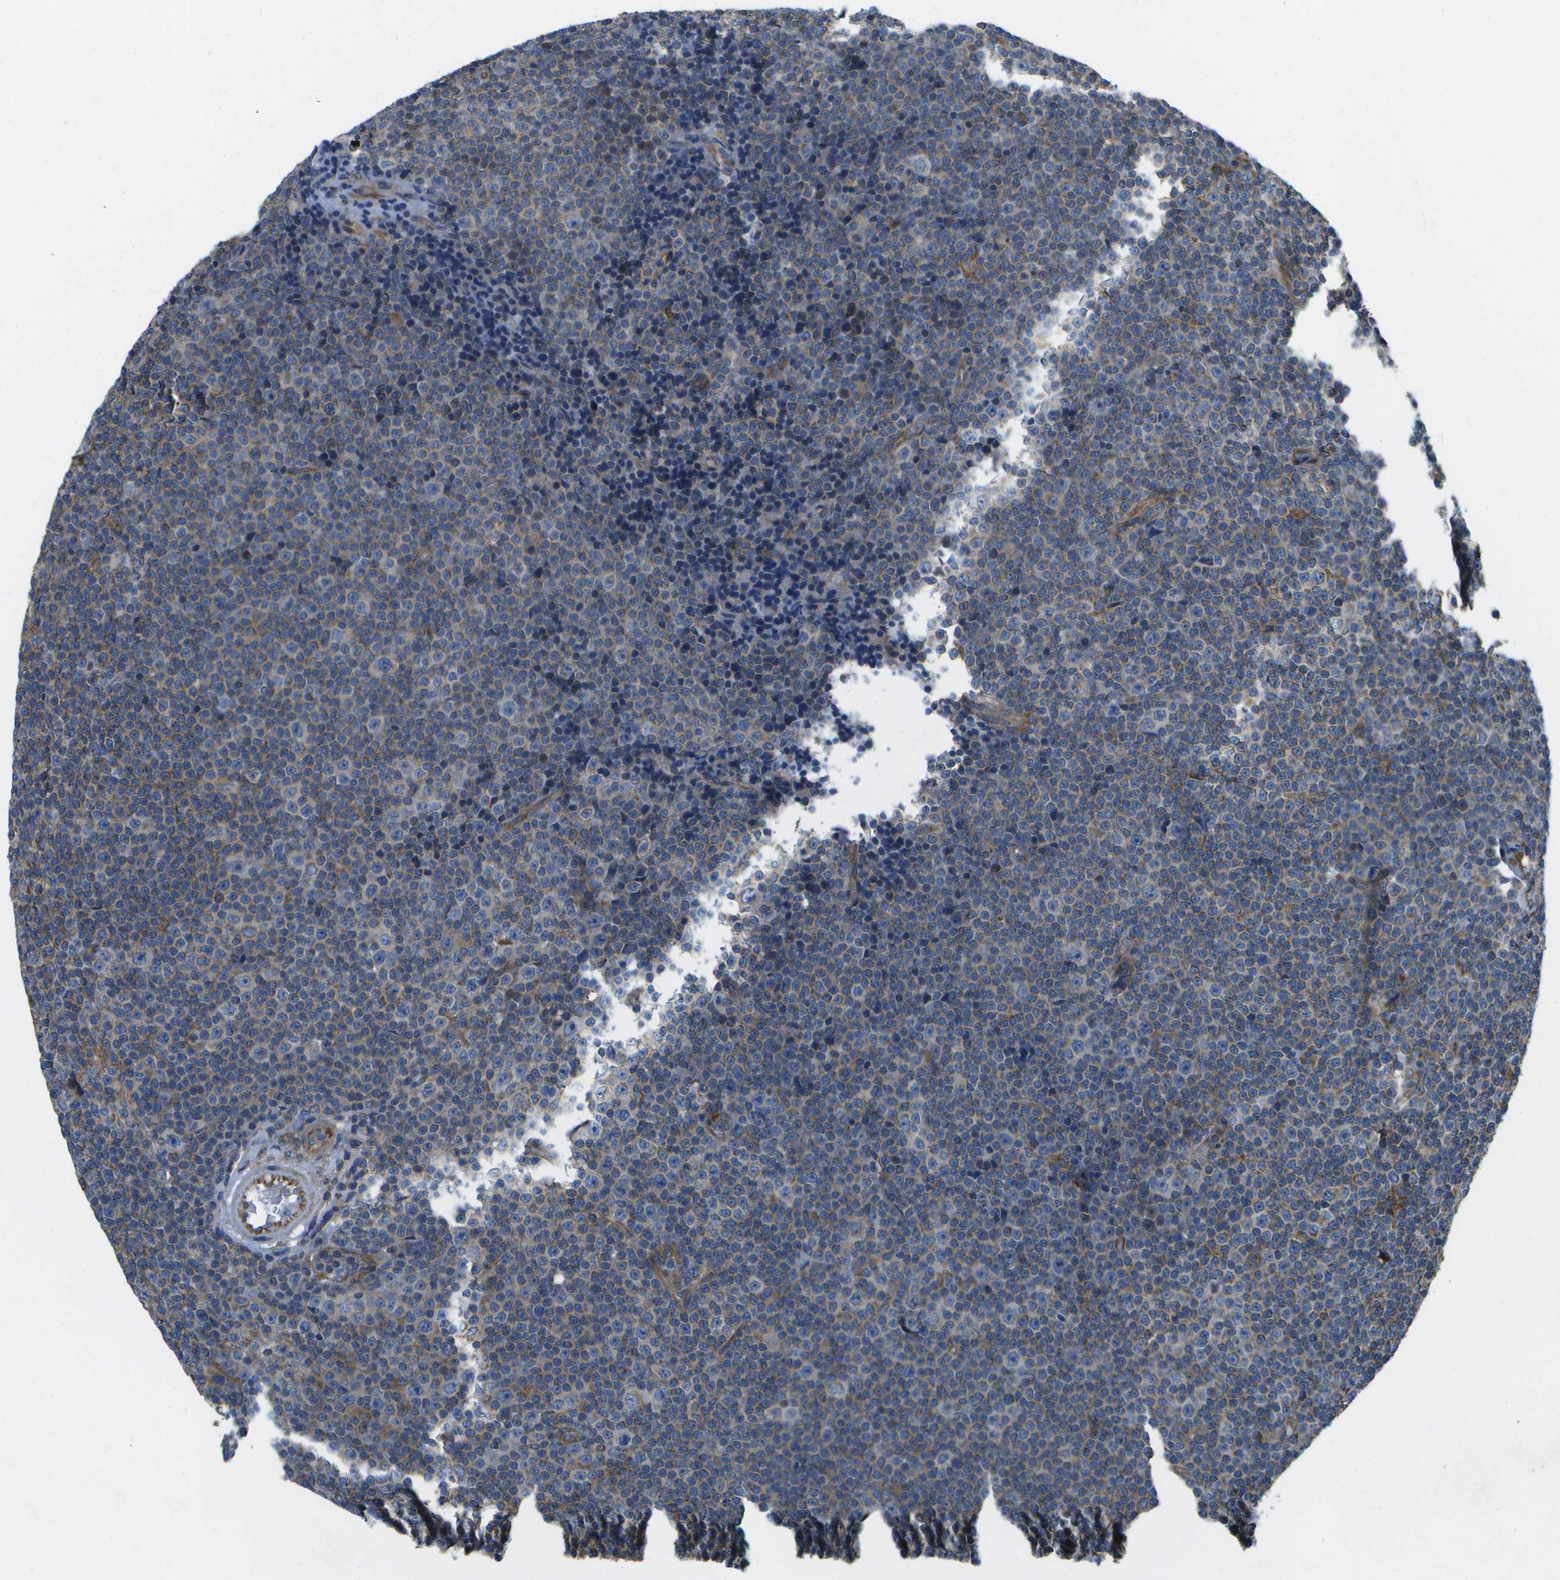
{"staining": {"intensity": "weak", "quantity": "<25%", "location": "cytoplasmic/membranous"}, "tissue": "lymphoma", "cell_type": "Tumor cells", "image_type": "cancer", "snomed": [{"axis": "morphology", "description": "Malignant lymphoma, non-Hodgkin's type, Low grade"}, {"axis": "topography", "description": "Lymph node"}], "caption": "Image shows no protein expression in tumor cells of low-grade malignant lymphoma, non-Hodgkin's type tissue.", "gene": "MVK", "patient": {"sex": "female", "age": 67}}